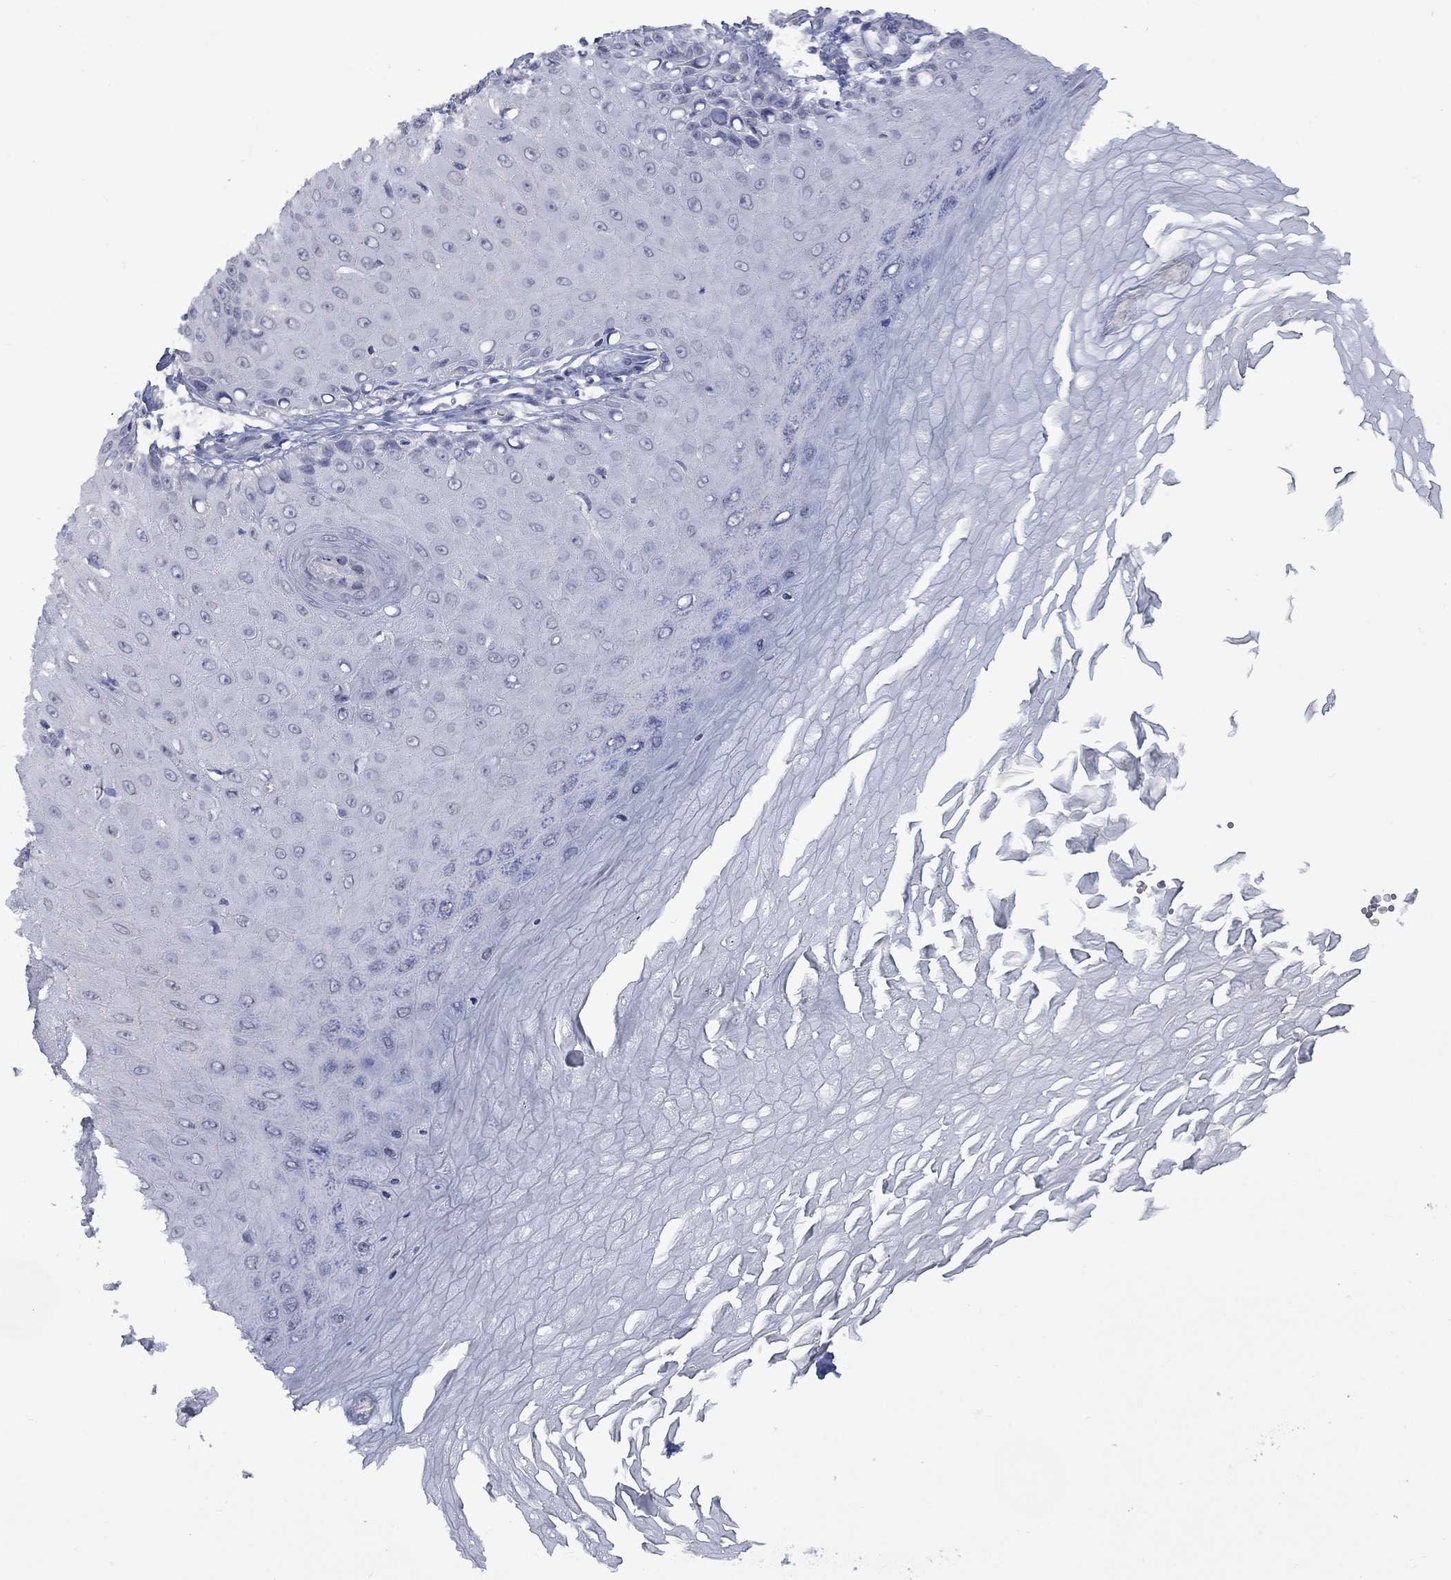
{"staining": {"intensity": "negative", "quantity": "none", "location": "none"}, "tissue": "skin cancer", "cell_type": "Tumor cells", "image_type": "cancer", "snomed": [{"axis": "morphology", "description": "Inflammation, NOS"}, {"axis": "morphology", "description": "Squamous cell carcinoma, NOS"}, {"axis": "topography", "description": "Skin"}], "caption": "Immunohistochemical staining of human squamous cell carcinoma (skin) displays no significant expression in tumor cells.", "gene": "NSMF", "patient": {"sex": "male", "age": 70}}